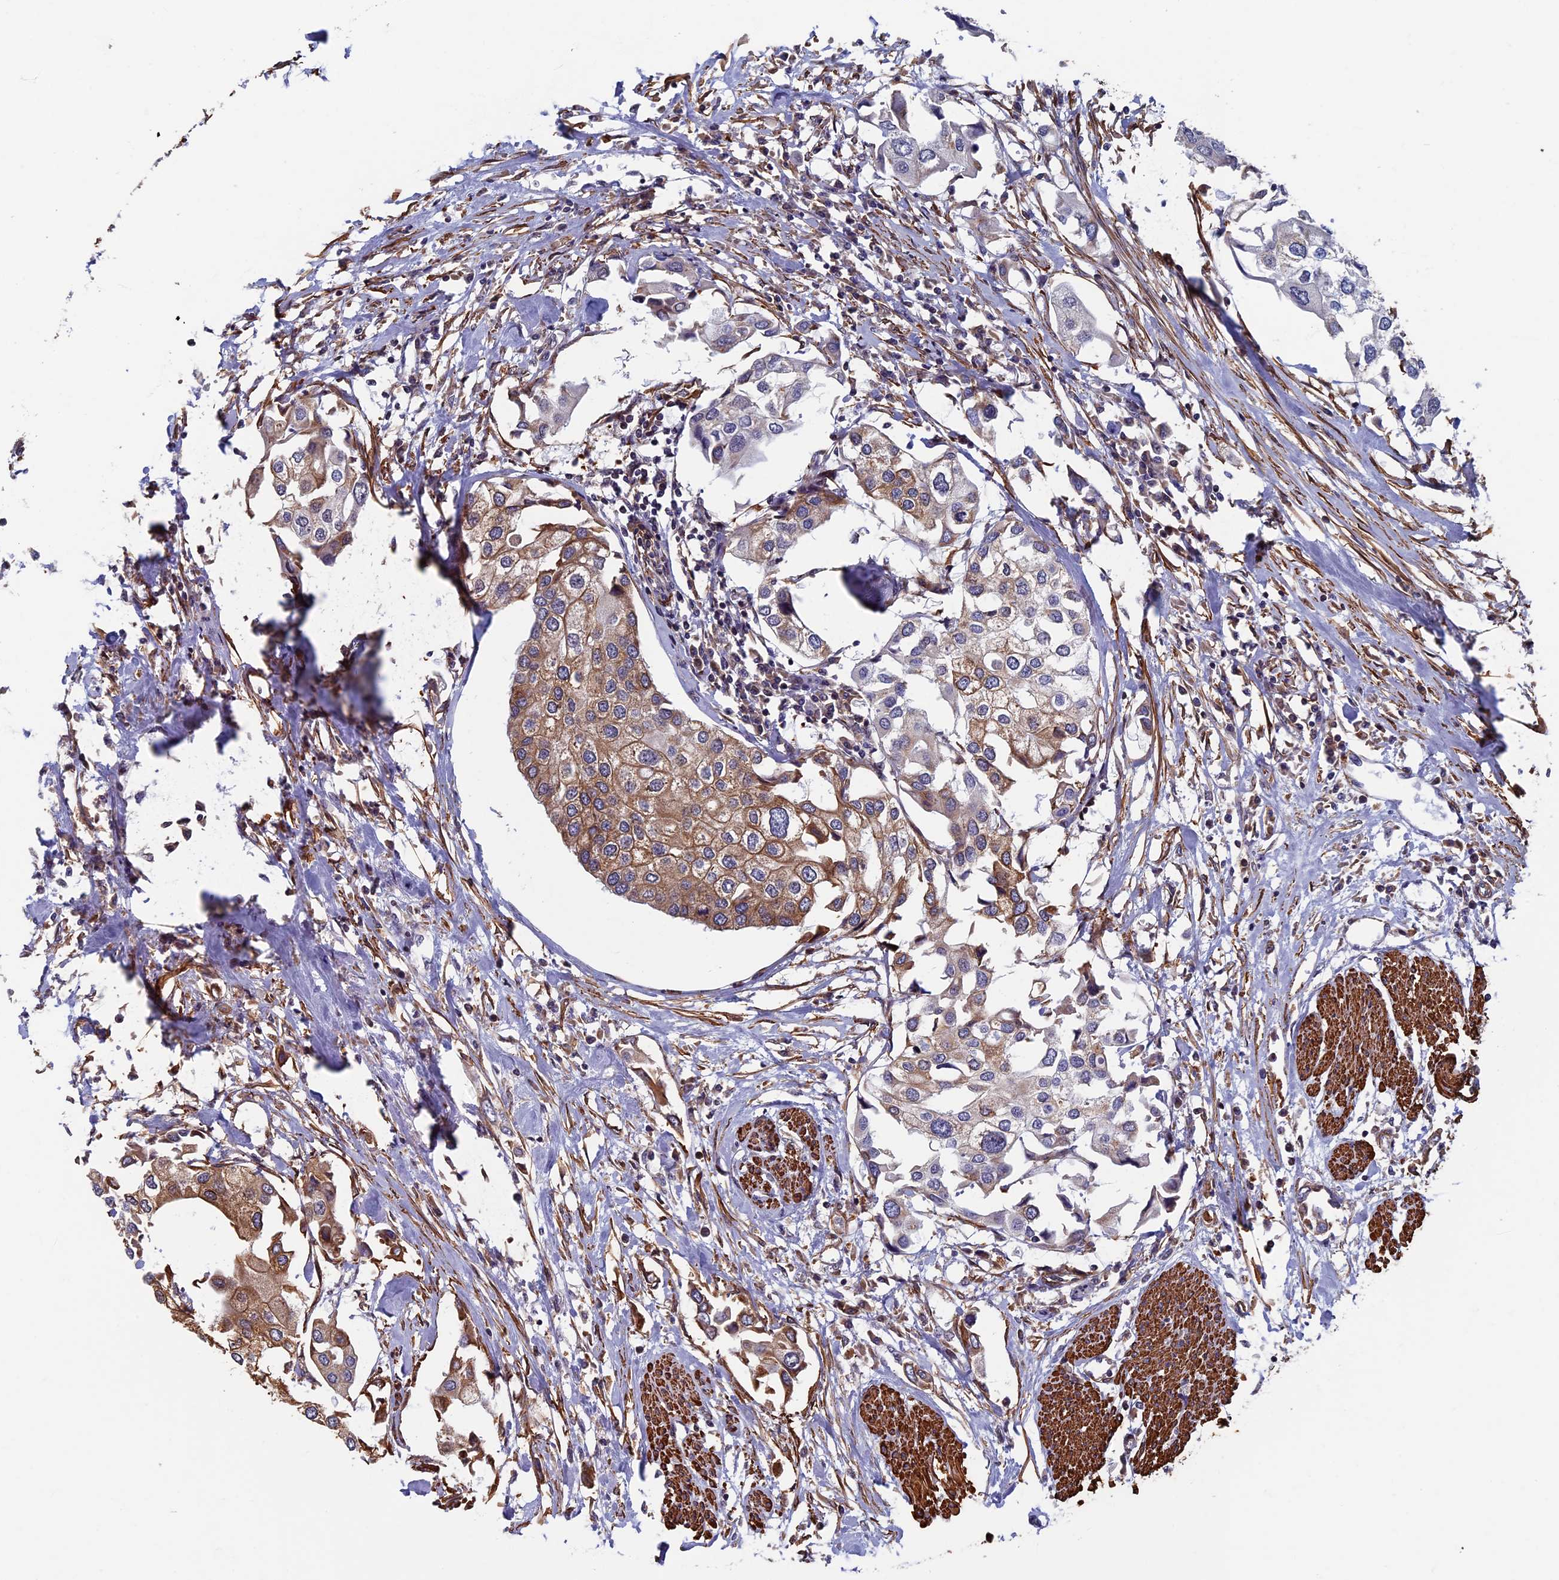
{"staining": {"intensity": "moderate", "quantity": ">75%", "location": "cytoplasmic/membranous"}, "tissue": "urothelial cancer", "cell_type": "Tumor cells", "image_type": "cancer", "snomed": [{"axis": "morphology", "description": "Urothelial carcinoma, High grade"}, {"axis": "topography", "description": "Urinary bladder"}], "caption": "This is a micrograph of immunohistochemistry staining of urothelial cancer, which shows moderate staining in the cytoplasmic/membranous of tumor cells.", "gene": "CTDP1", "patient": {"sex": "male", "age": 64}}